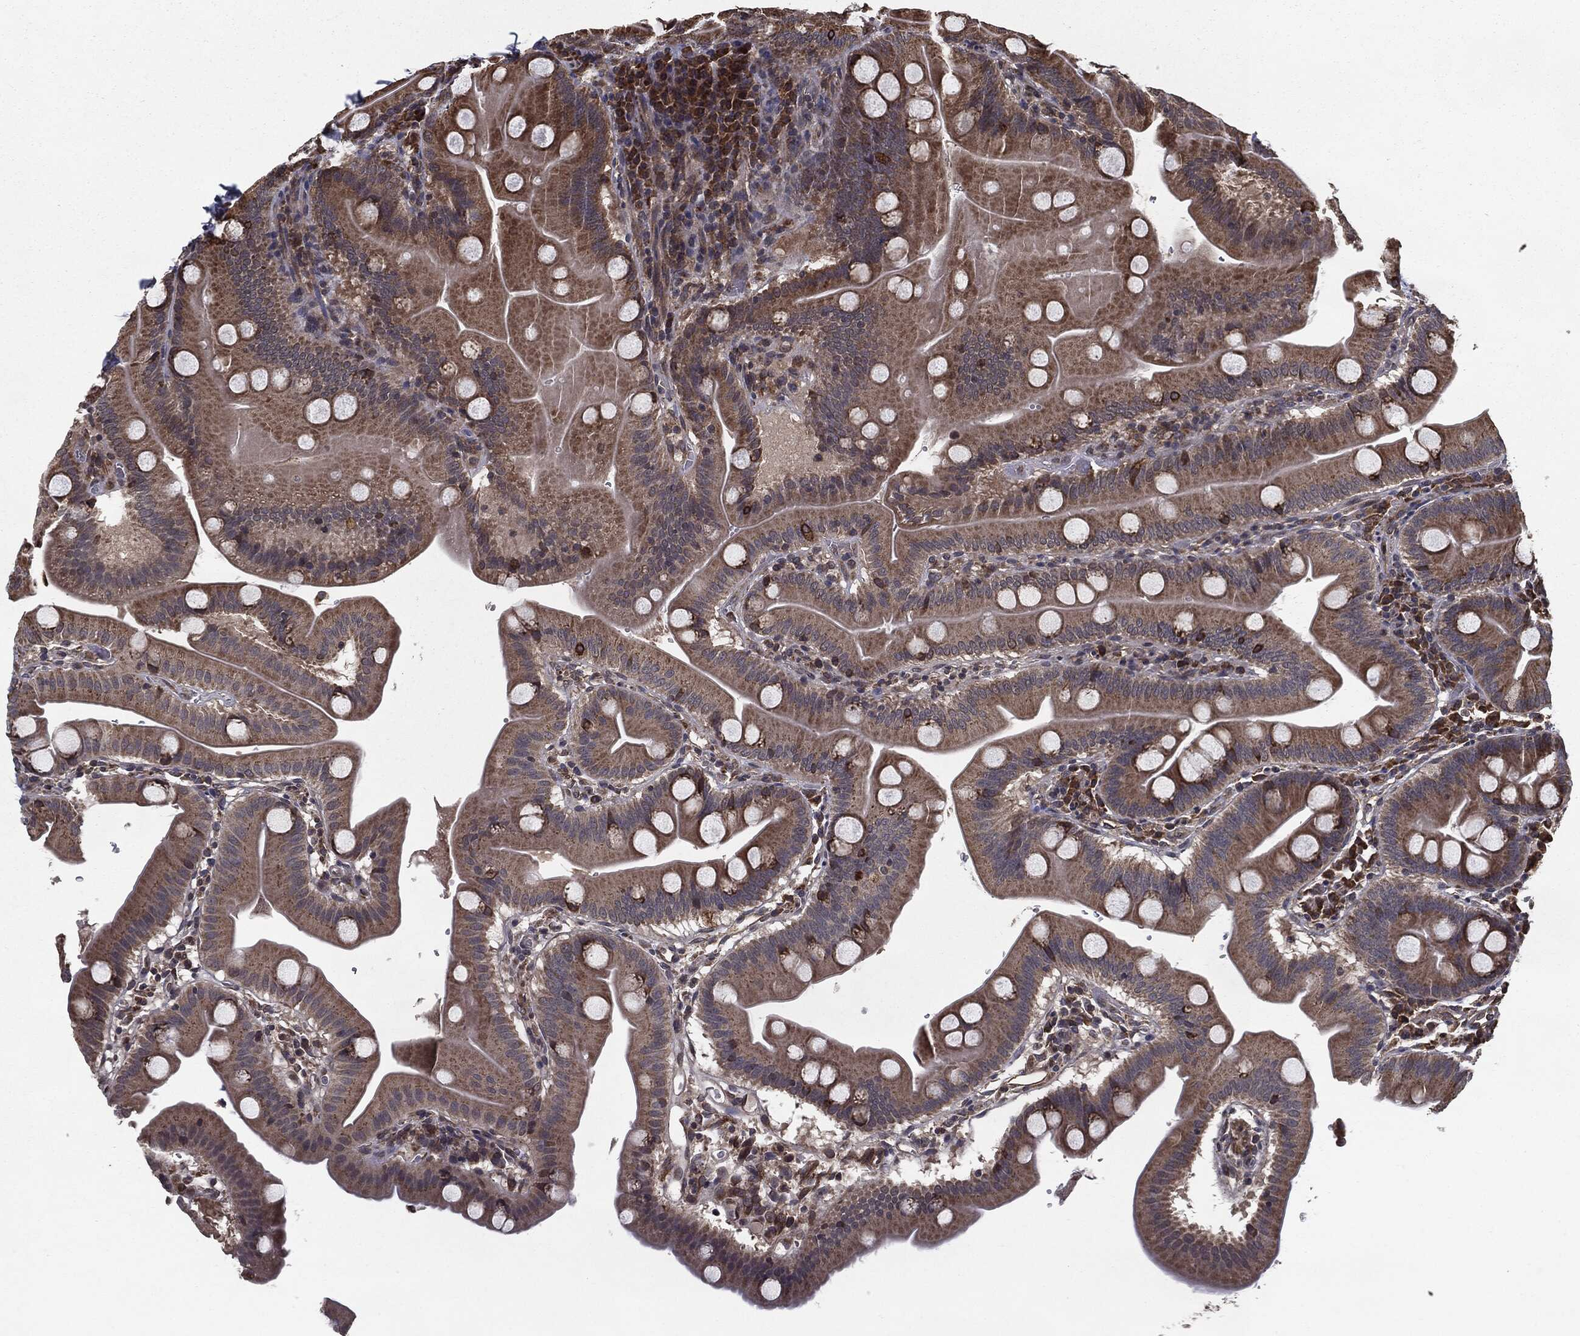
{"staining": {"intensity": "strong", "quantity": "25%-75%", "location": "cytoplasmic/membranous"}, "tissue": "duodenum", "cell_type": "Glandular cells", "image_type": "normal", "snomed": [{"axis": "morphology", "description": "Normal tissue, NOS"}, {"axis": "topography", "description": "Duodenum"}], "caption": "Normal duodenum demonstrates strong cytoplasmic/membranous positivity in approximately 25%-75% of glandular cells.", "gene": "HDAC5", "patient": {"sex": "male", "age": 59}}